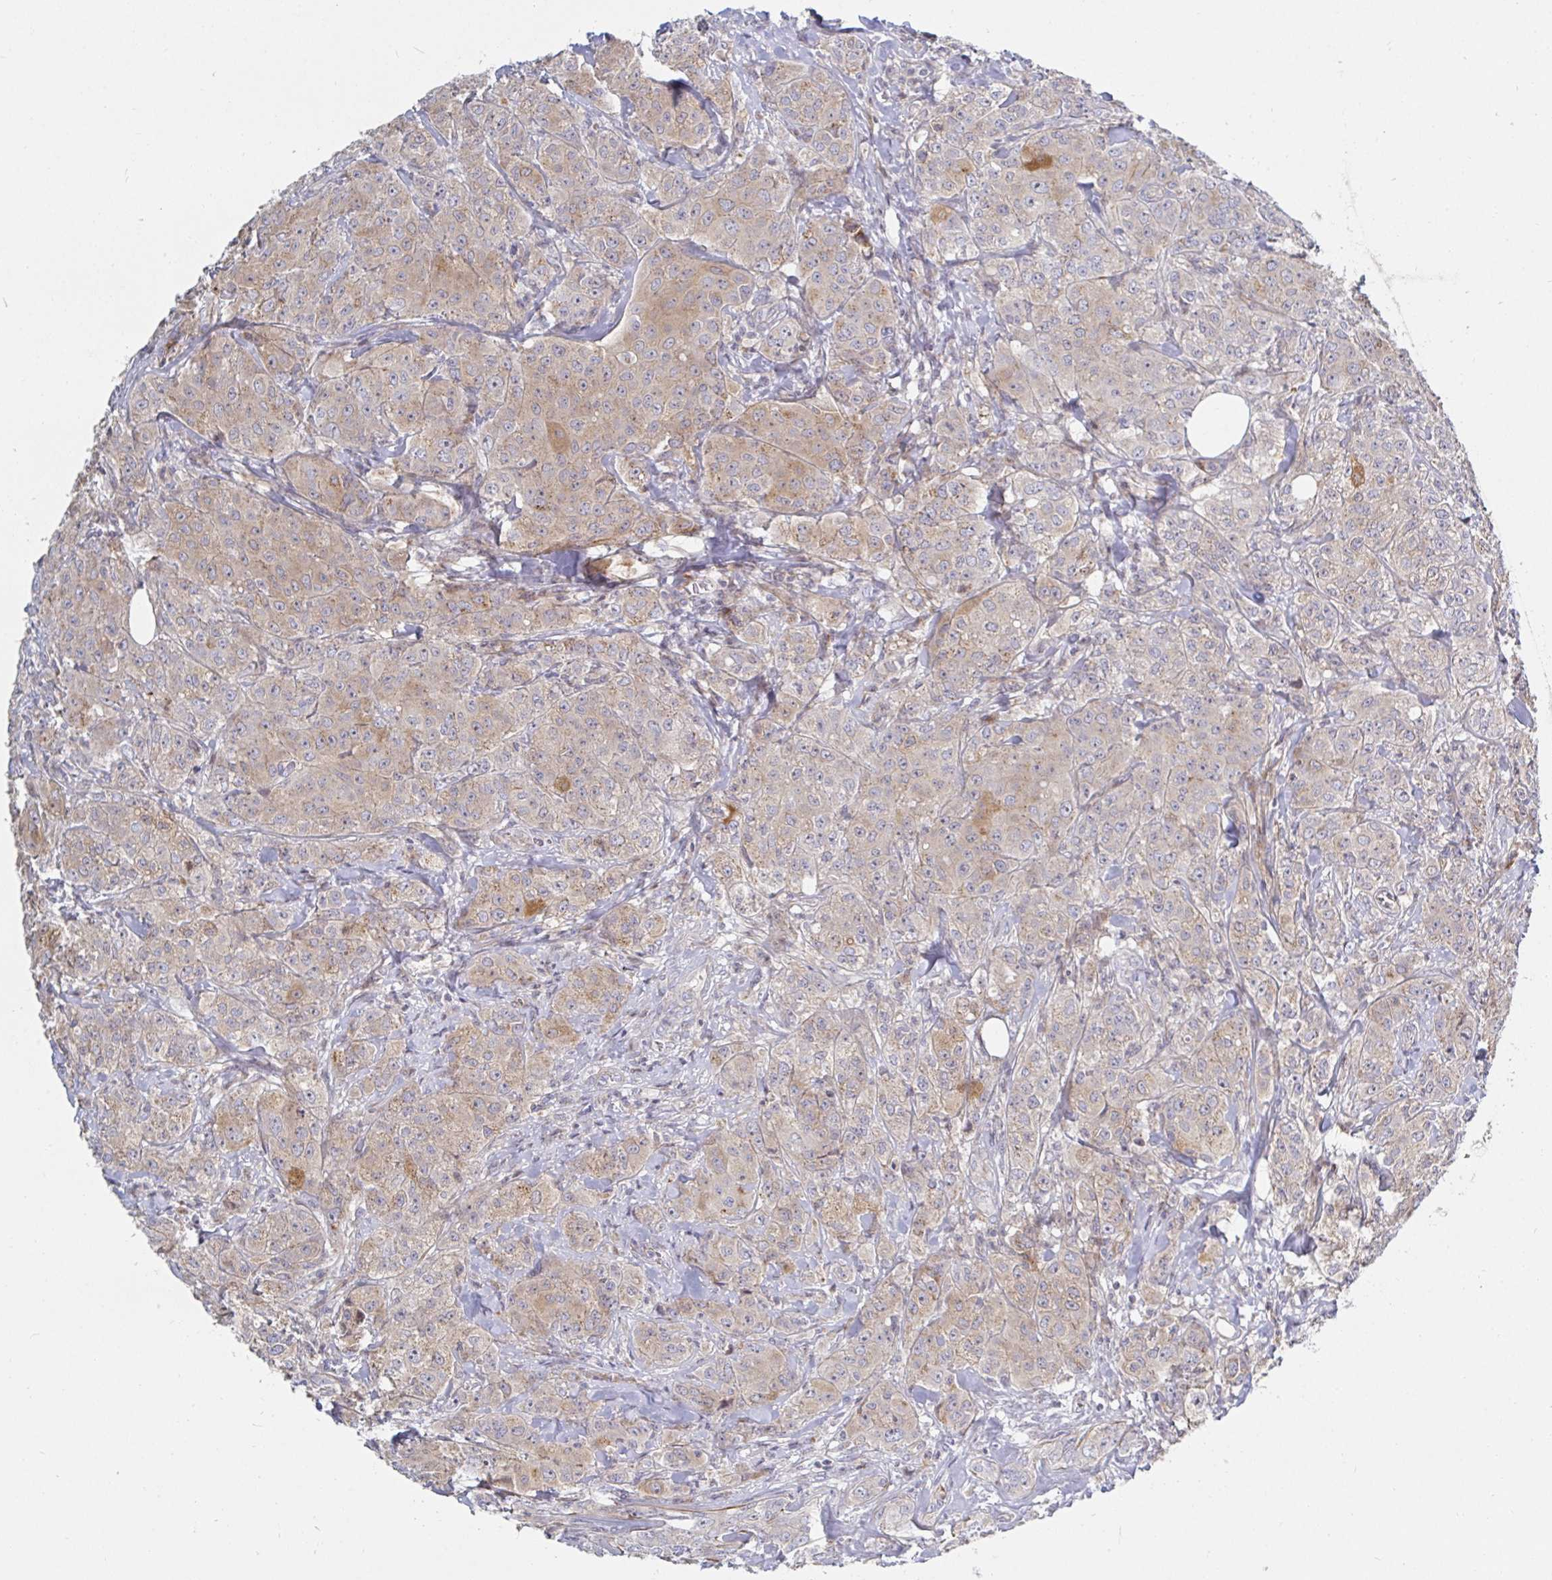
{"staining": {"intensity": "weak", "quantity": "25%-75%", "location": "cytoplasmic/membranous"}, "tissue": "breast cancer", "cell_type": "Tumor cells", "image_type": "cancer", "snomed": [{"axis": "morphology", "description": "Normal tissue, NOS"}, {"axis": "morphology", "description": "Duct carcinoma"}, {"axis": "topography", "description": "Breast"}], "caption": "The histopathology image reveals immunohistochemical staining of breast cancer (invasive ductal carcinoma). There is weak cytoplasmic/membranous expression is present in approximately 25%-75% of tumor cells.", "gene": "SSH2", "patient": {"sex": "female", "age": 43}}